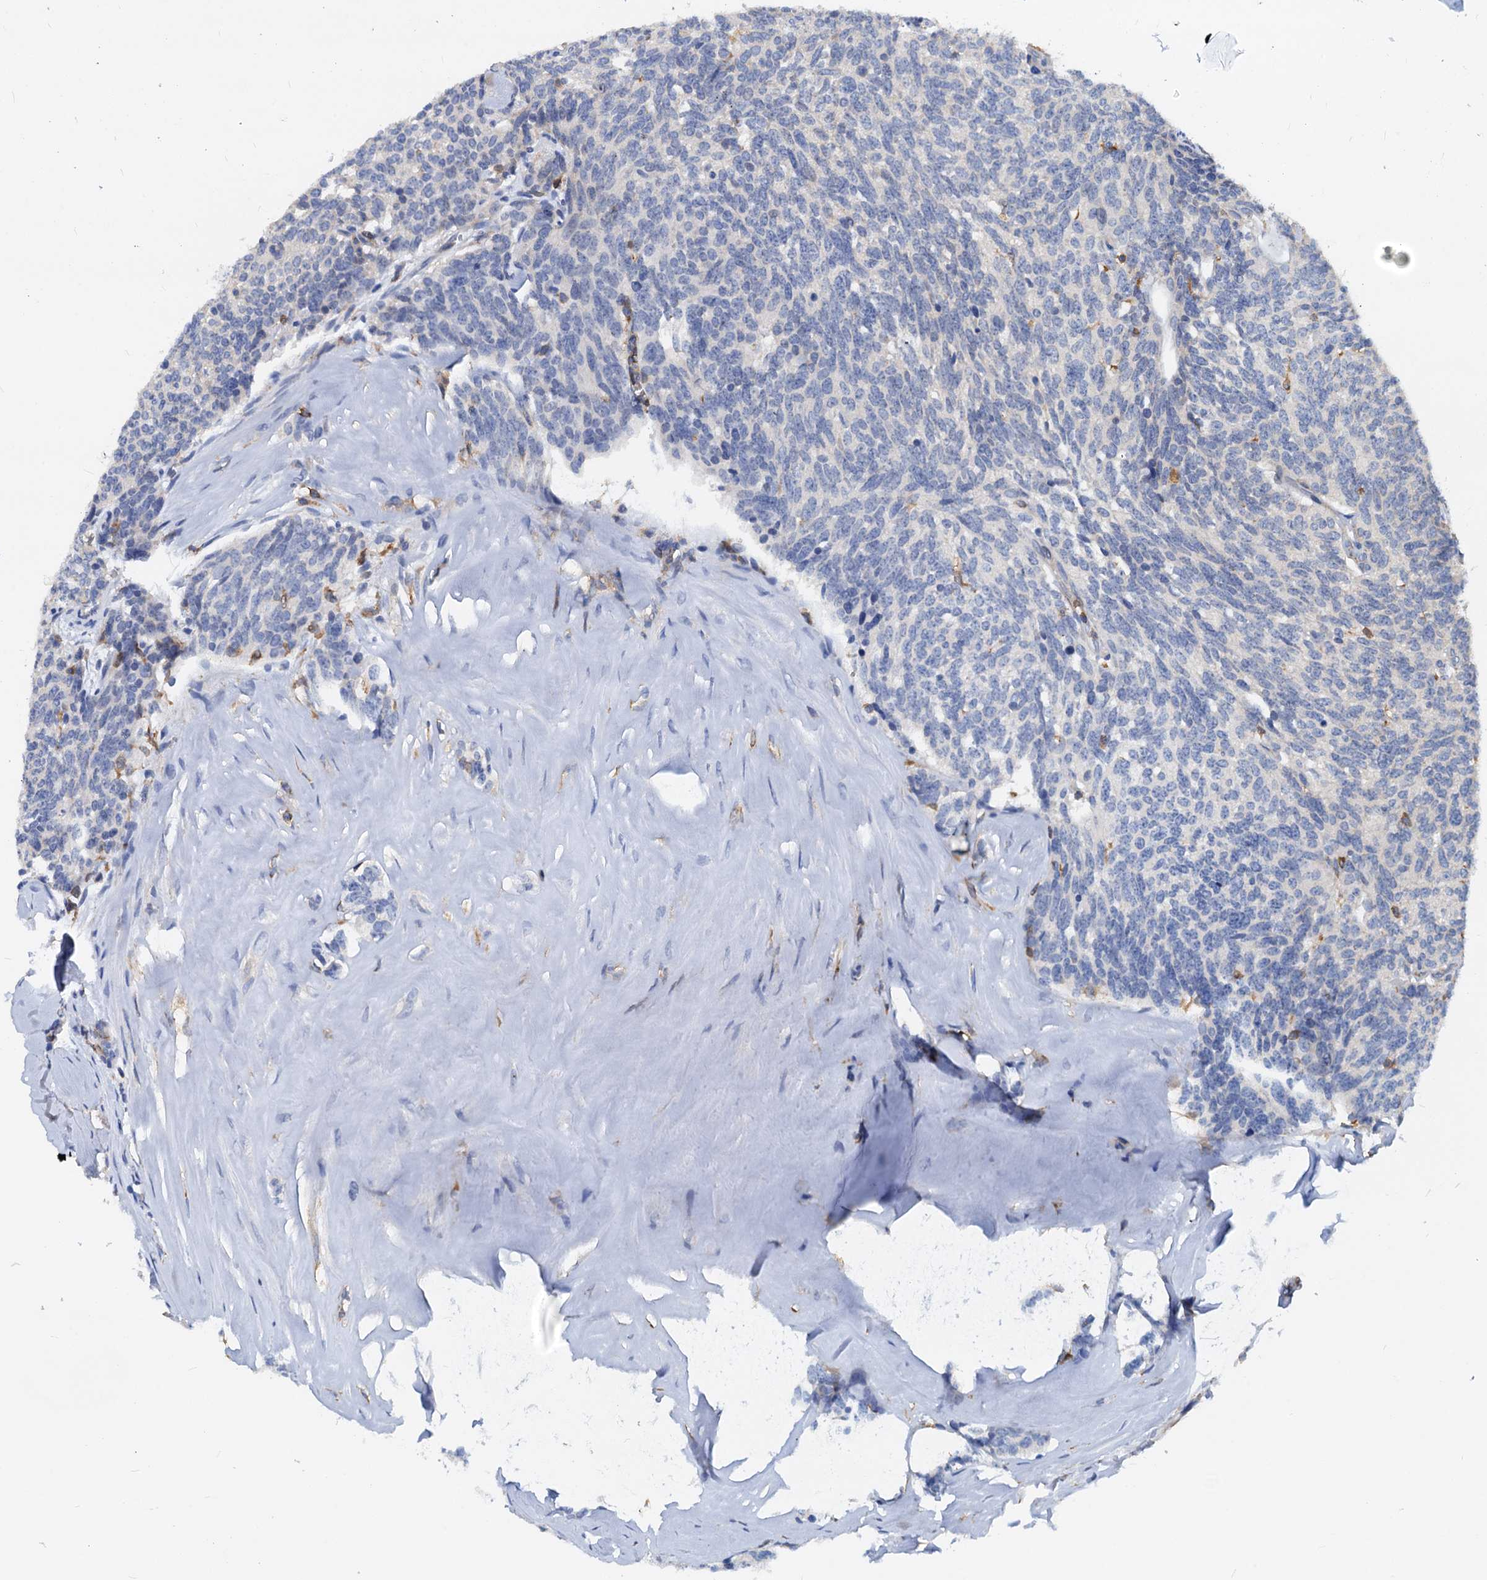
{"staining": {"intensity": "negative", "quantity": "none", "location": "none"}, "tissue": "carcinoid", "cell_type": "Tumor cells", "image_type": "cancer", "snomed": [{"axis": "morphology", "description": "Carcinoid, malignant, NOS"}, {"axis": "topography", "description": "Lung"}], "caption": "This histopathology image is of carcinoid (malignant) stained with immunohistochemistry to label a protein in brown with the nuclei are counter-stained blue. There is no positivity in tumor cells.", "gene": "LCP2", "patient": {"sex": "female", "age": 46}}